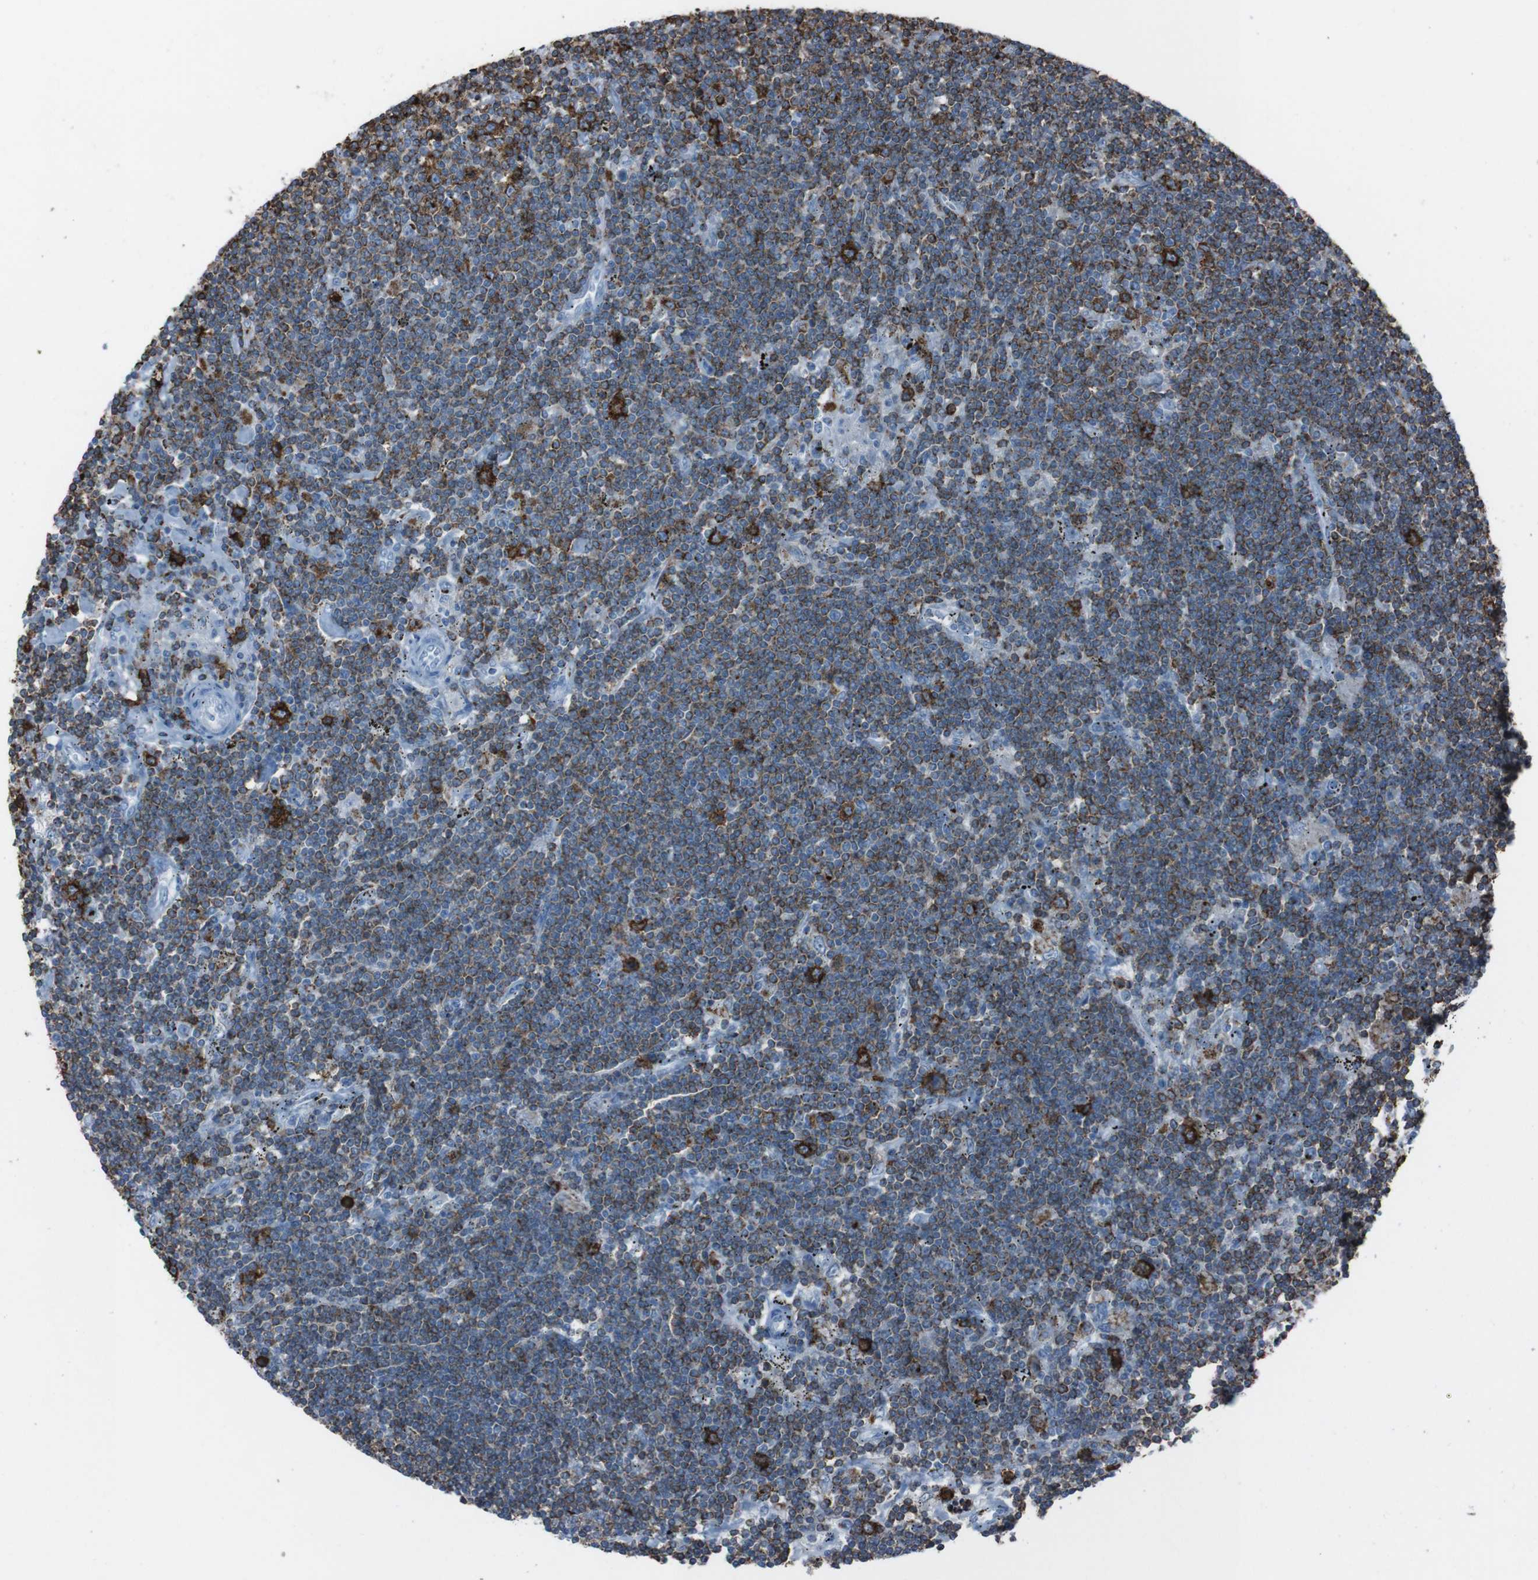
{"staining": {"intensity": "moderate", "quantity": ">75%", "location": "cytoplasmic/membranous"}, "tissue": "lymphoma", "cell_type": "Tumor cells", "image_type": "cancer", "snomed": [{"axis": "morphology", "description": "Malignant lymphoma, non-Hodgkin's type, Low grade"}, {"axis": "topography", "description": "Spleen"}], "caption": "A brown stain labels moderate cytoplasmic/membranous expression of a protein in malignant lymphoma, non-Hodgkin's type (low-grade) tumor cells.", "gene": "ST6GAL1", "patient": {"sex": "male", "age": 76}}